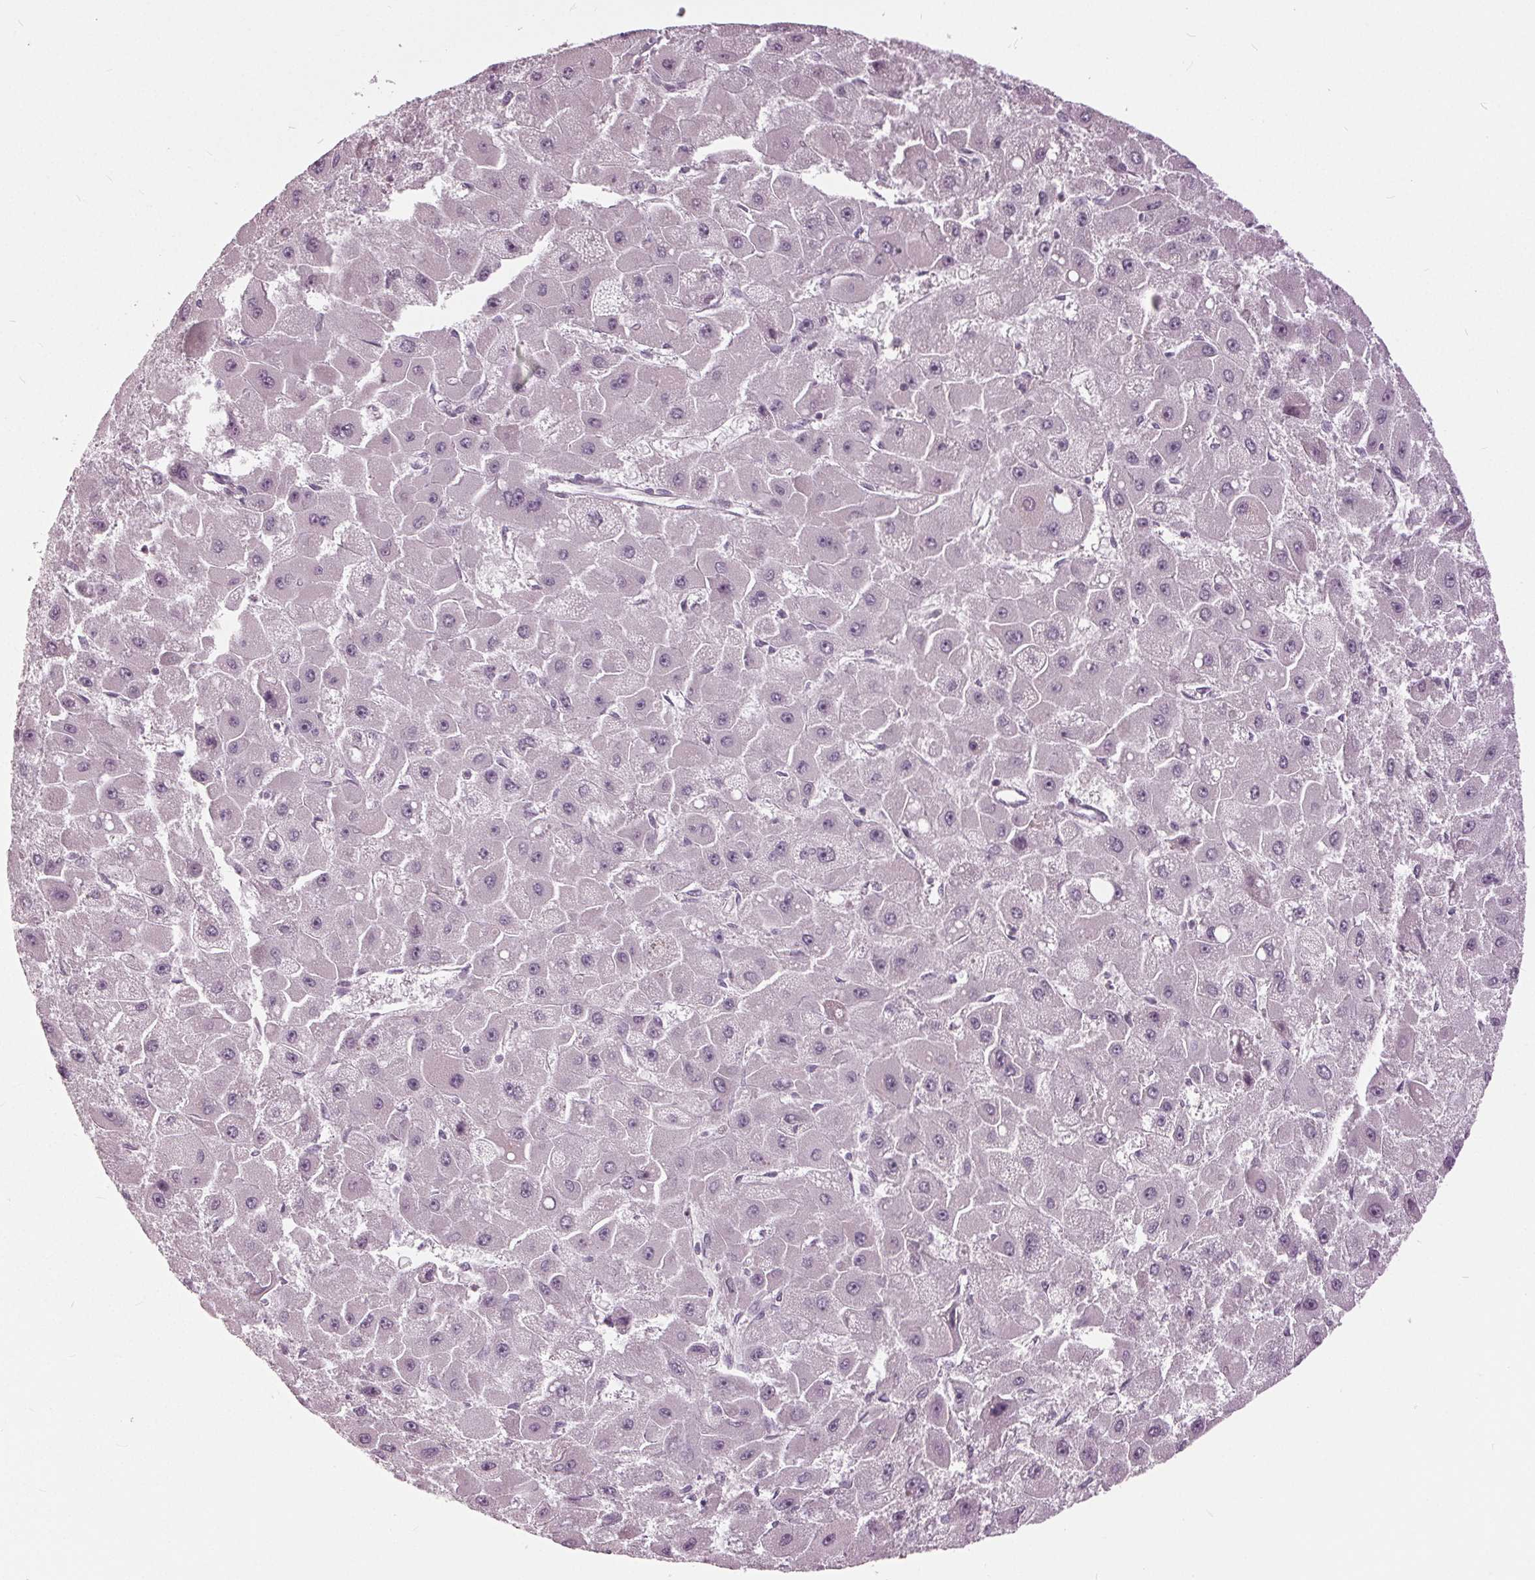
{"staining": {"intensity": "negative", "quantity": "none", "location": "none"}, "tissue": "liver cancer", "cell_type": "Tumor cells", "image_type": "cancer", "snomed": [{"axis": "morphology", "description": "Carcinoma, Hepatocellular, NOS"}, {"axis": "topography", "description": "Liver"}], "caption": "IHC image of liver cancer stained for a protein (brown), which shows no expression in tumor cells. (Stains: DAB (3,3'-diaminobenzidine) IHC with hematoxylin counter stain, Microscopy: brightfield microscopy at high magnification).", "gene": "SIGLEC6", "patient": {"sex": "female", "age": 25}}